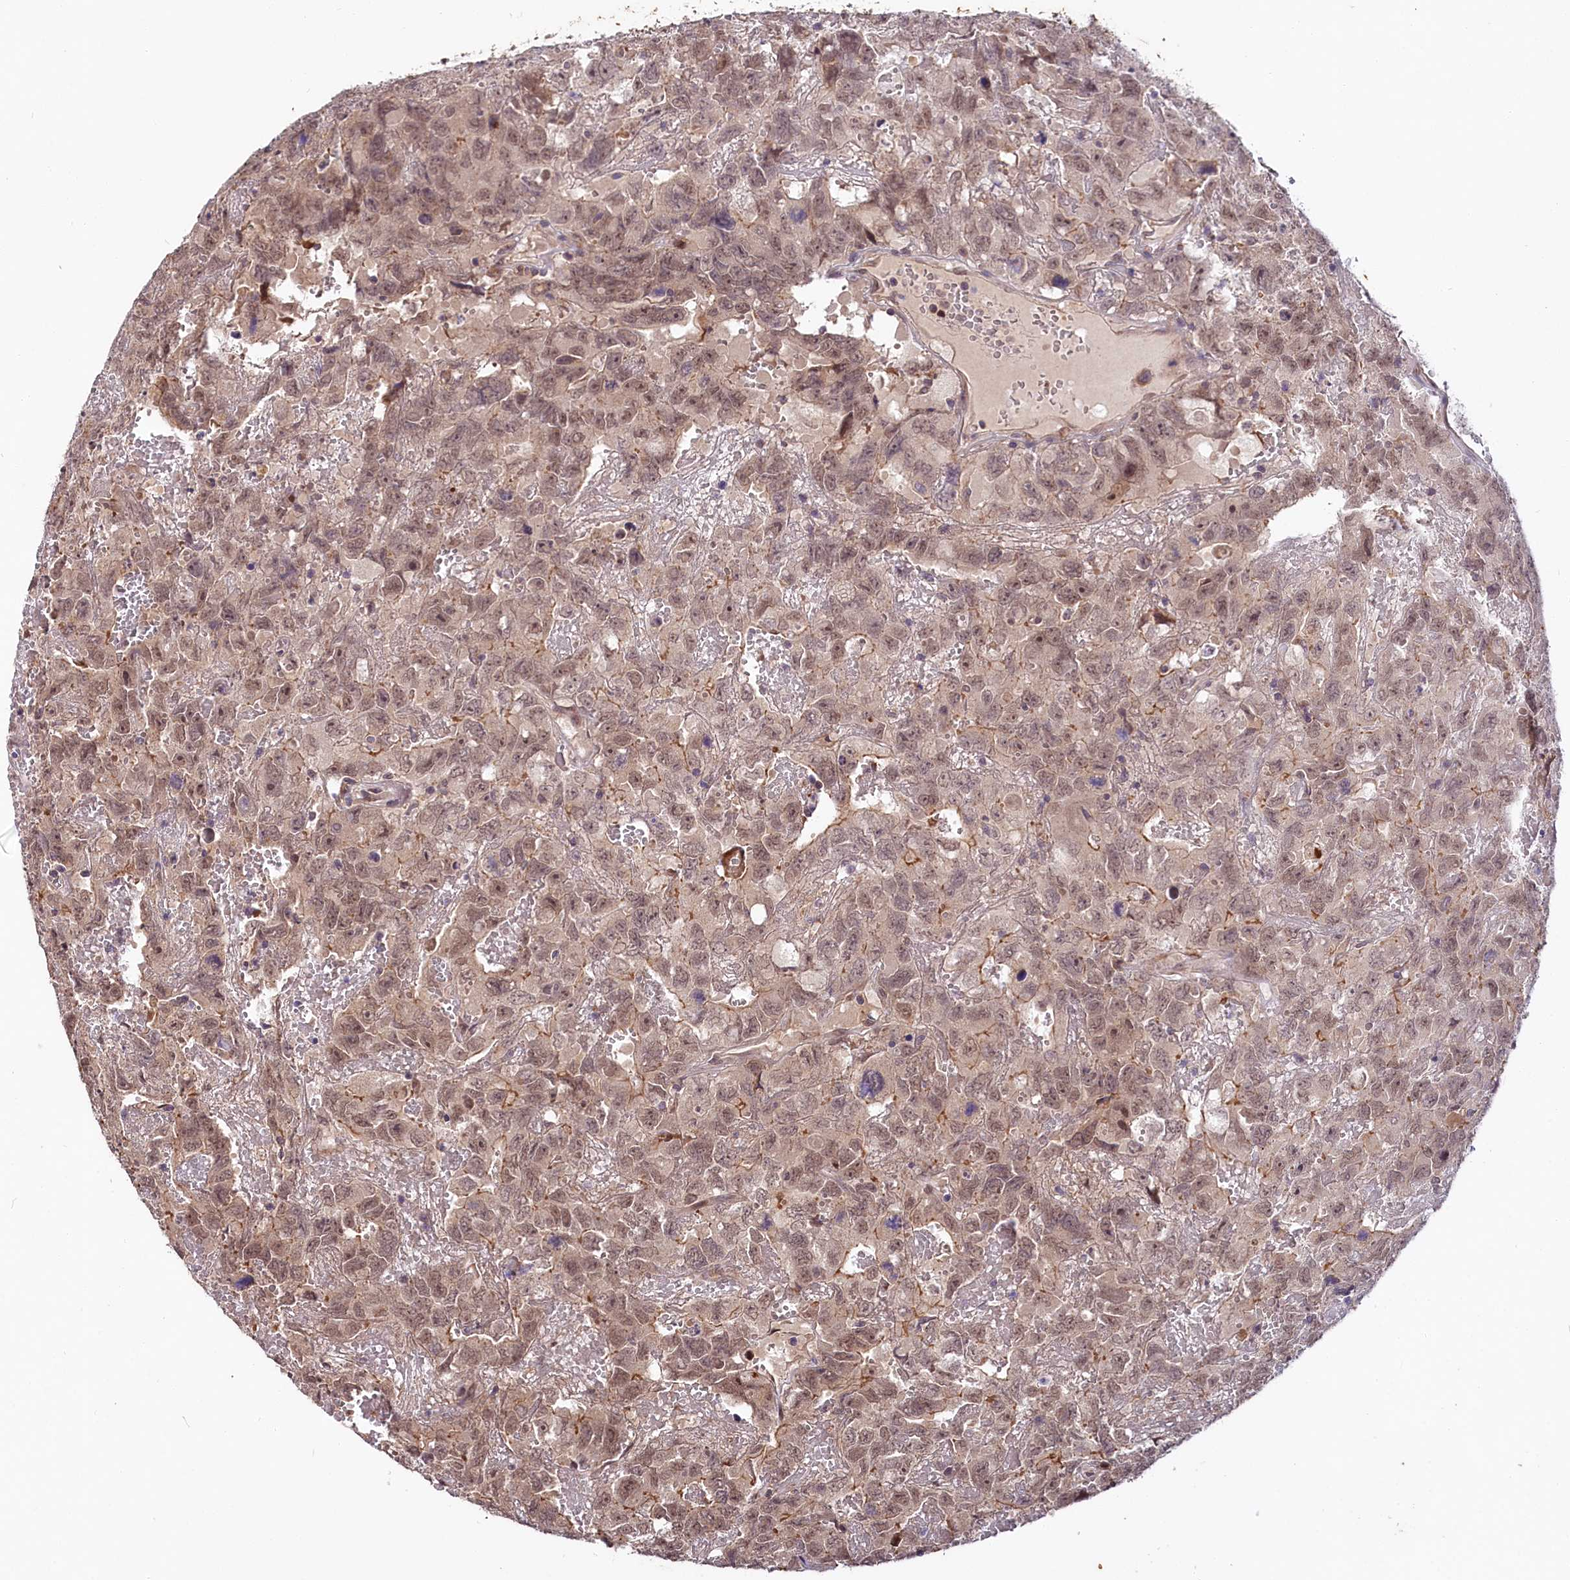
{"staining": {"intensity": "weak", "quantity": ">75%", "location": "nuclear"}, "tissue": "testis cancer", "cell_type": "Tumor cells", "image_type": "cancer", "snomed": [{"axis": "morphology", "description": "Carcinoma, Embryonal, NOS"}, {"axis": "topography", "description": "Testis"}], "caption": "About >75% of tumor cells in human embryonal carcinoma (testis) display weak nuclear protein expression as visualized by brown immunohistochemical staining.", "gene": "UBE3A", "patient": {"sex": "male", "age": 45}}